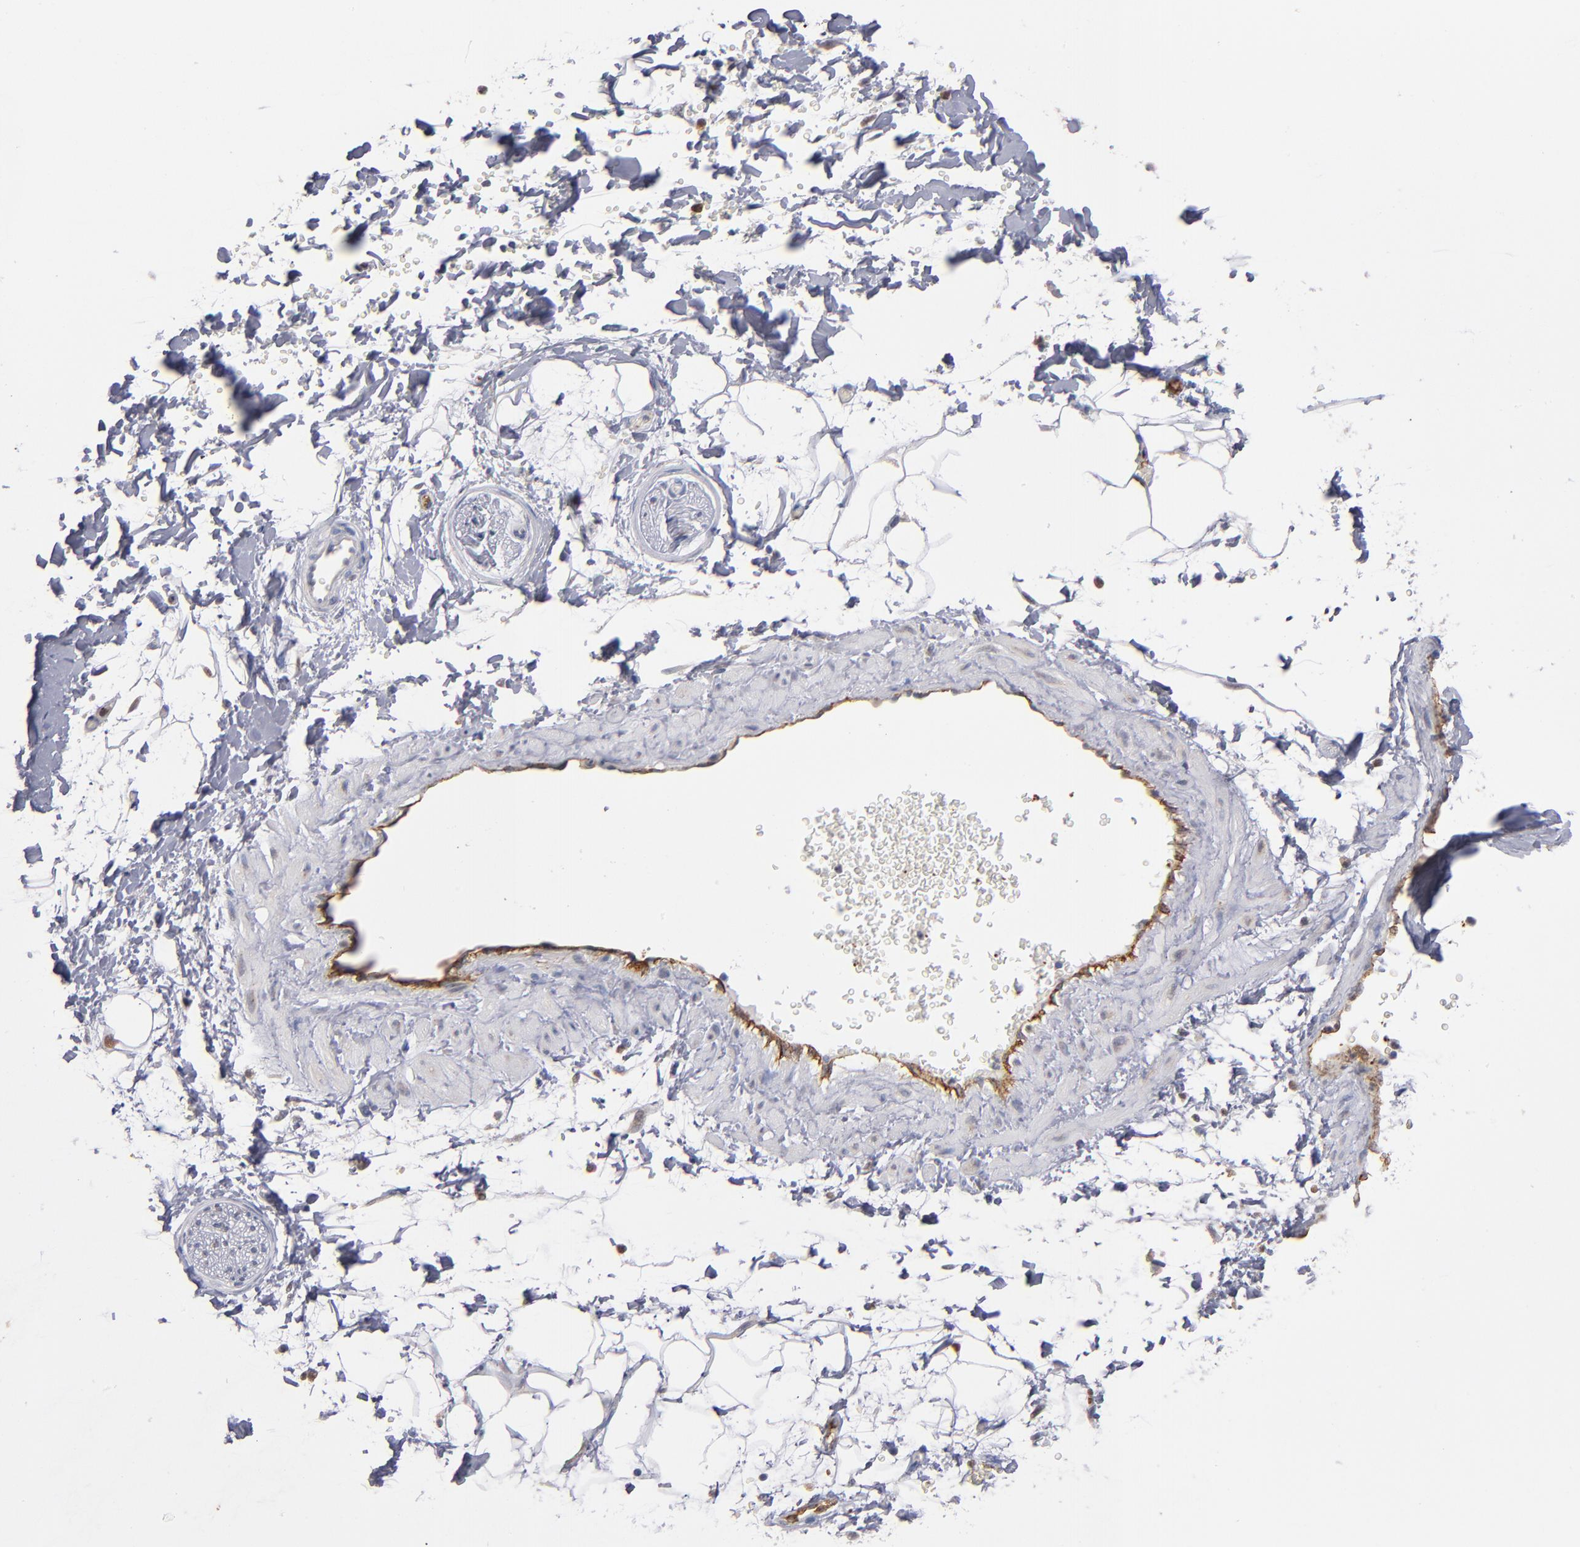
{"staining": {"intensity": "moderate", "quantity": "<25%", "location": "cytoplasmic/membranous"}, "tissue": "adipose tissue", "cell_type": "Adipocytes", "image_type": "normal", "snomed": [{"axis": "morphology", "description": "Normal tissue, NOS"}, {"axis": "topography", "description": "Soft tissue"}], "caption": "Immunohistochemical staining of benign adipose tissue demonstrates moderate cytoplasmic/membranous protein staining in approximately <25% of adipocytes.", "gene": "SELP", "patient": {"sex": "male", "age": 72}}